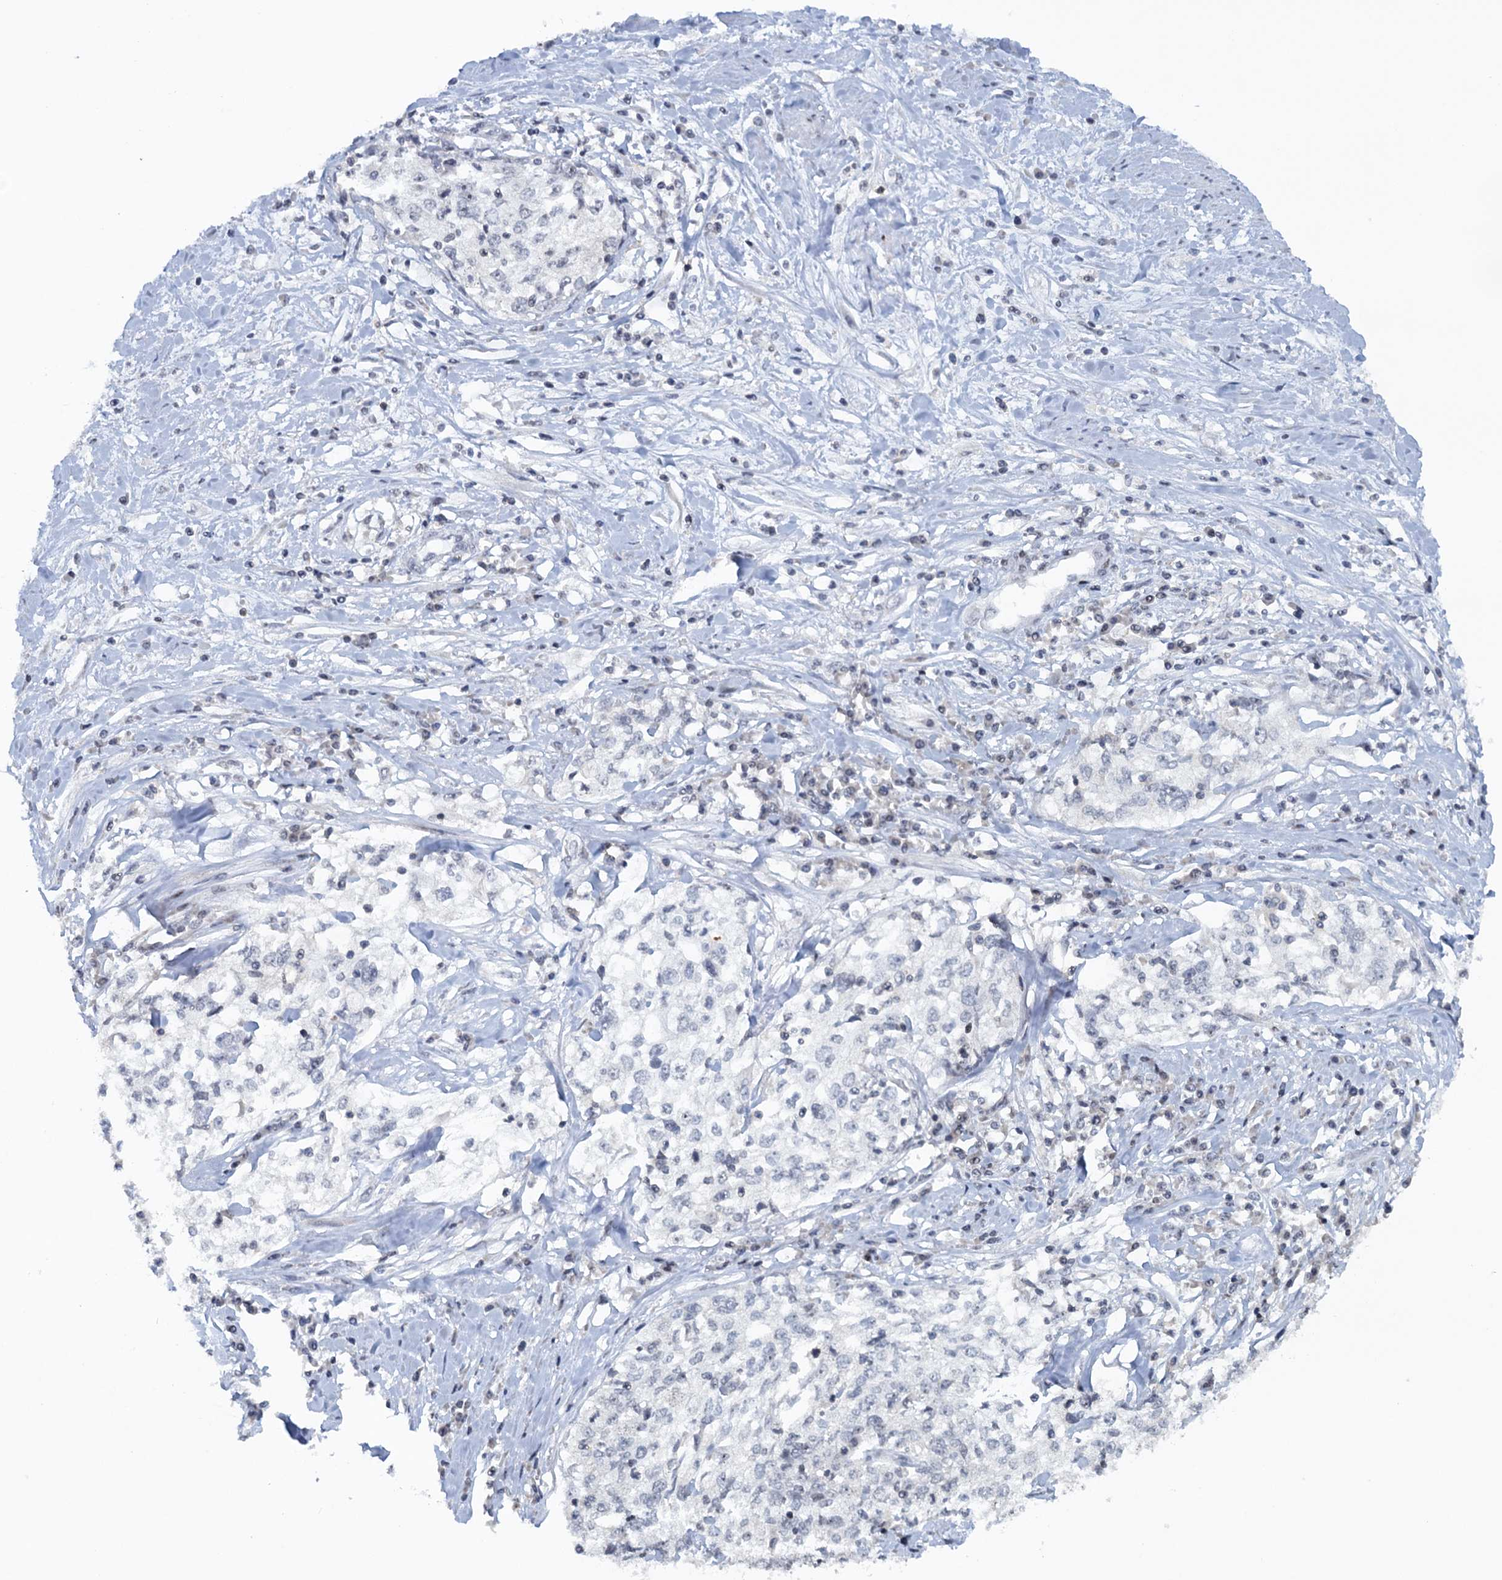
{"staining": {"intensity": "negative", "quantity": "none", "location": "none"}, "tissue": "cervical cancer", "cell_type": "Tumor cells", "image_type": "cancer", "snomed": [{"axis": "morphology", "description": "Squamous cell carcinoma, NOS"}, {"axis": "topography", "description": "Cervix"}], "caption": "This micrograph is of cervical cancer (squamous cell carcinoma) stained with immunohistochemistry (IHC) to label a protein in brown with the nuclei are counter-stained blue. There is no positivity in tumor cells. The staining was performed using DAB to visualize the protein expression in brown, while the nuclei were stained in blue with hematoxylin (Magnification: 20x).", "gene": "FYB1", "patient": {"sex": "female", "age": 57}}